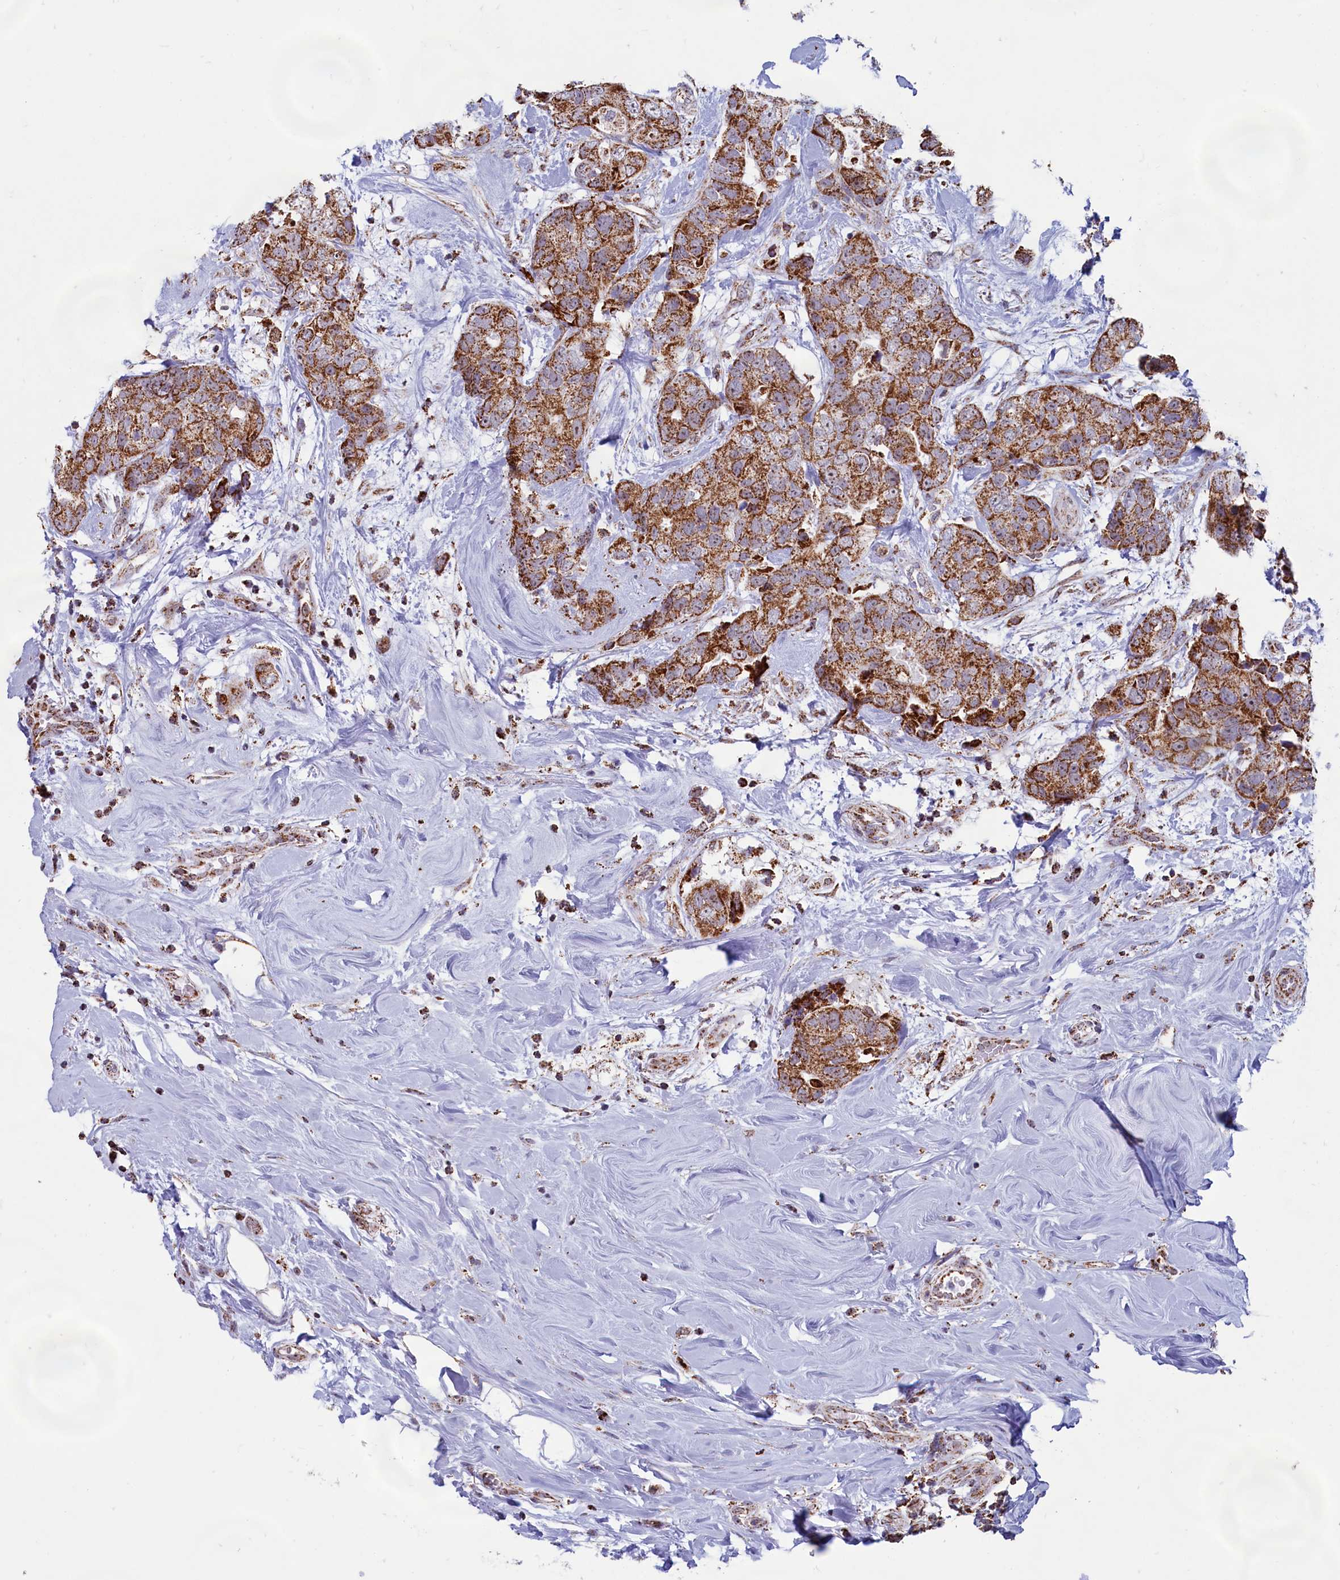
{"staining": {"intensity": "moderate", "quantity": ">75%", "location": "cytoplasmic/membranous"}, "tissue": "breast cancer", "cell_type": "Tumor cells", "image_type": "cancer", "snomed": [{"axis": "morphology", "description": "Duct carcinoma"}, {"axis": "topography", "description": "Breast"}], "caption": "This image shows IHC staining of human breast cancer (intraductal carcinoma), with medium moderate cytoplasmic/membranous staining in about >75% of tumor cells.", "gene": "C1D", "patient": {"sex": "female", "age": 62}}